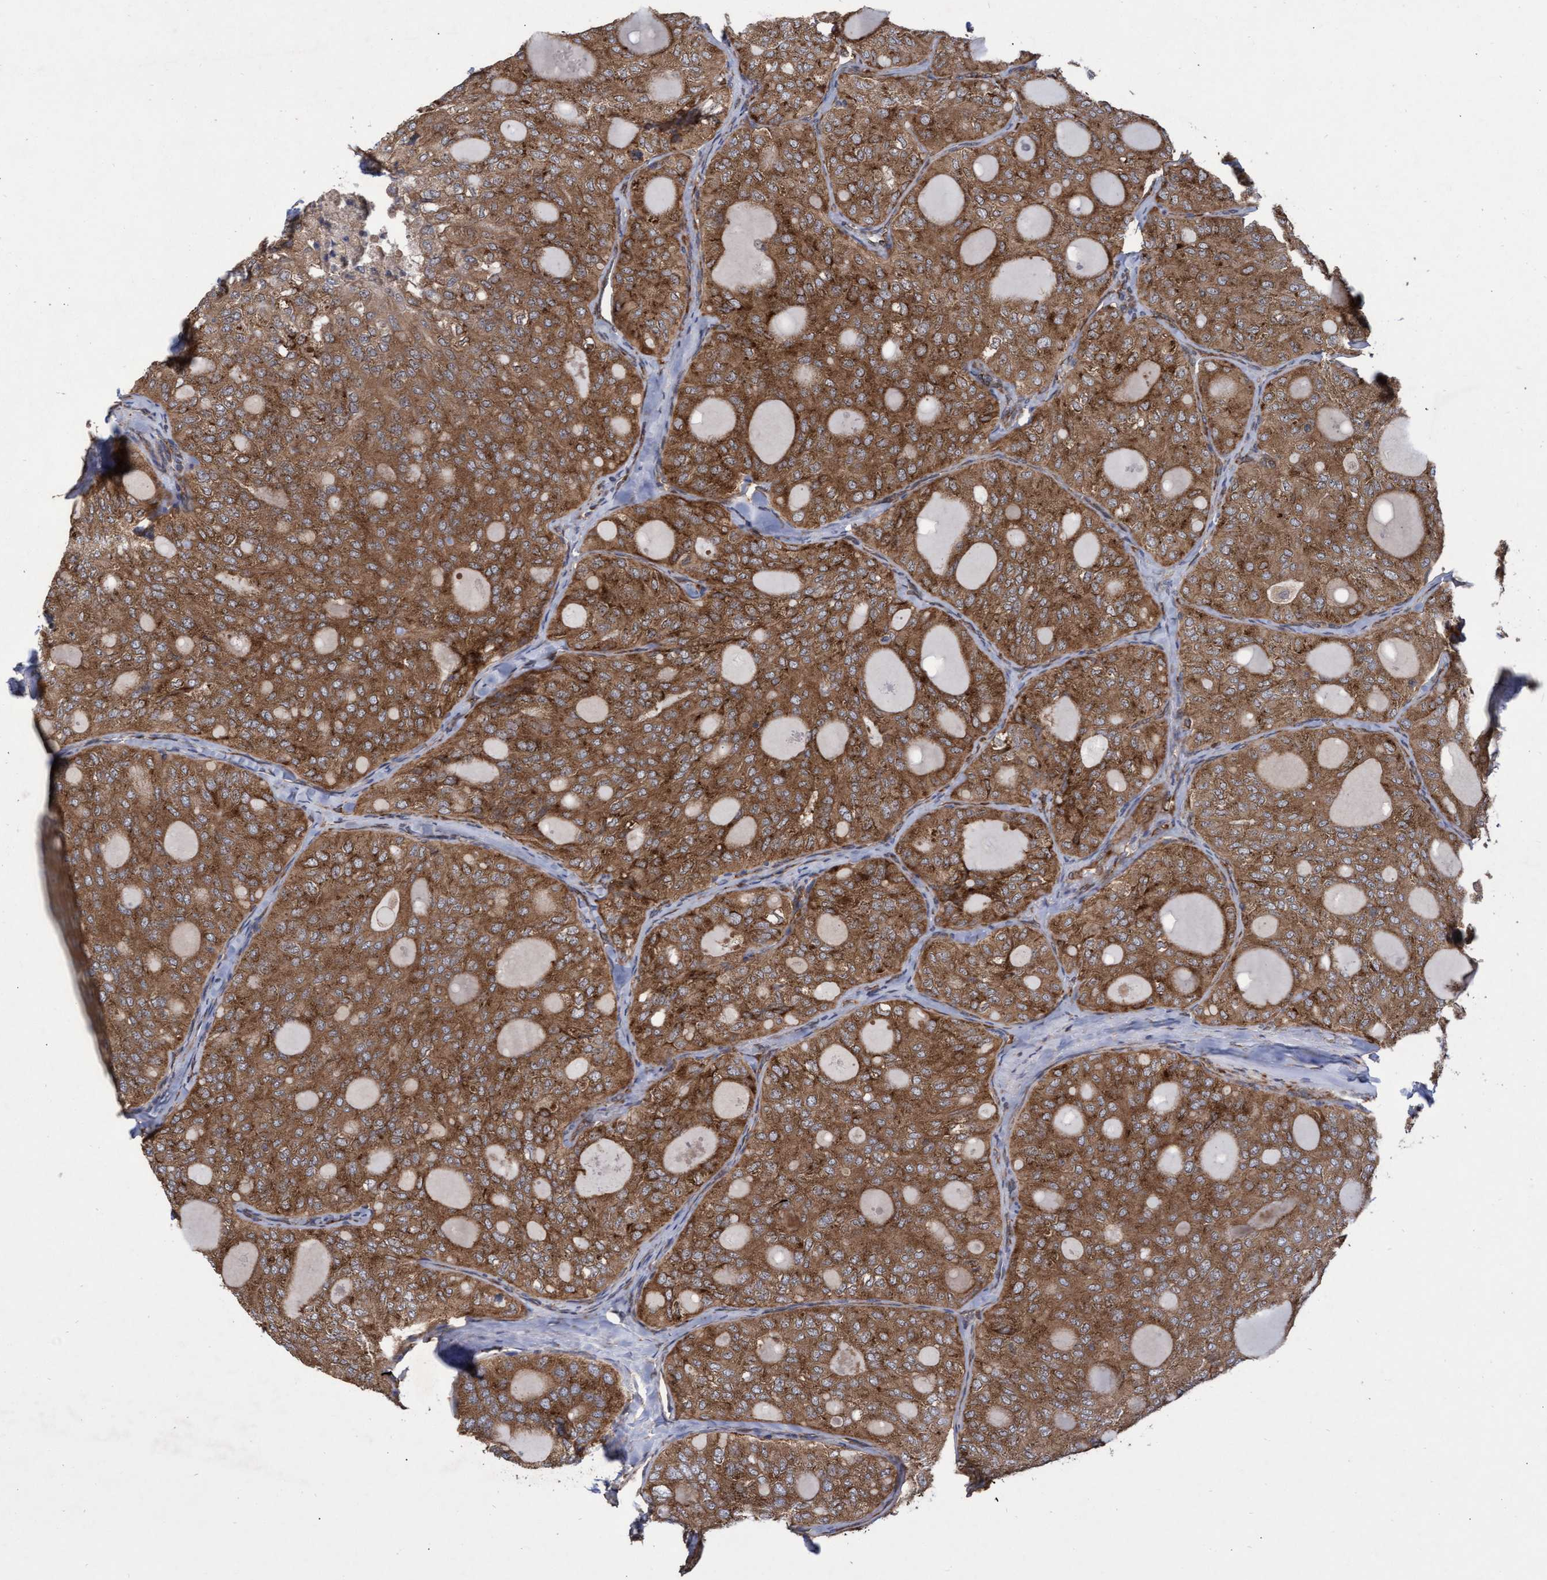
{"staining": {"intensity": "strong", "quantity": ">75%", "location": "cytoplasmic/membranous"}, "tissue": "thyroid cancer", "cell_type": "Tumor cells", "image_type": "cancer", "snomed": [{"axis": "morphology", "description": "Follicular adenoma carcinoma, NOS"}, {"axis": "topography", "description": "Thyroid gland"}], "caption": "IHC micrograph of human thyroid follicular adenoma carcinoma stained for a protein (brown), which demonstrates high levels of strong cytoplasmic/membranous positivity in about >75% of tumor cells.", "gene": "ABCF2", "patient": {"sex": "male", "age": 75}}